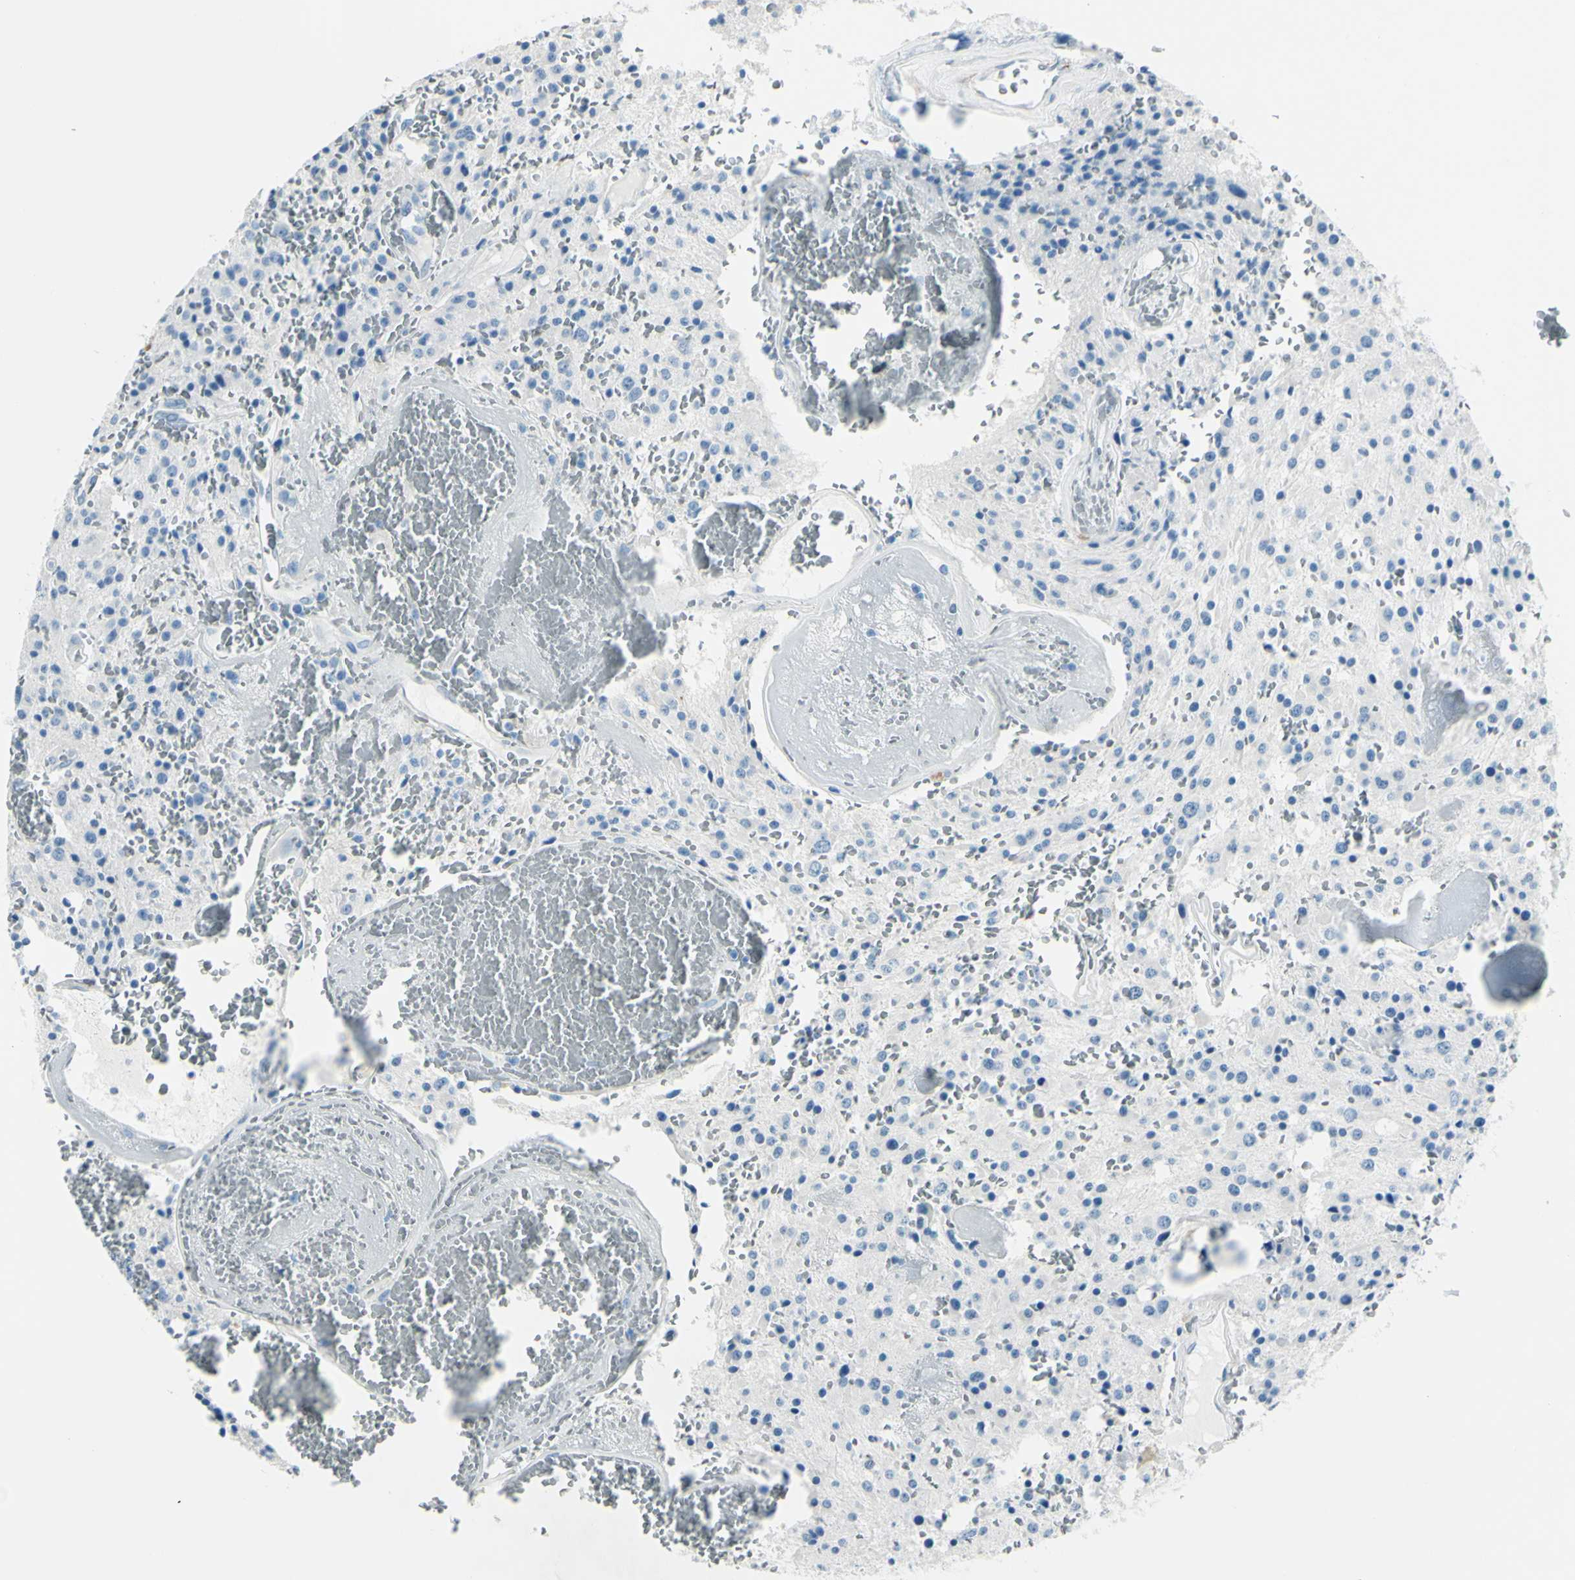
{"staining": {"intensity": "negative", "quantity": "none", "location": "none"}, "tissue": "glioma", "cell_type": "Tumor cells", "image_type": "cancer", "snomed": [{"axis": "morphology", "description": "Glioma, malignant, Low grade"}, {"axis": "topography", "description": "Brain"}], "caption": "High magnification brightfield microscopy of glioma stained with DAB (3,3'-diaminobenzidine) (brown) and counterstained with hematoxylin (blue): tumor cells show no significant staining.", "gene": "CDH15", "patient": {"sex": "male", "age": 58}}